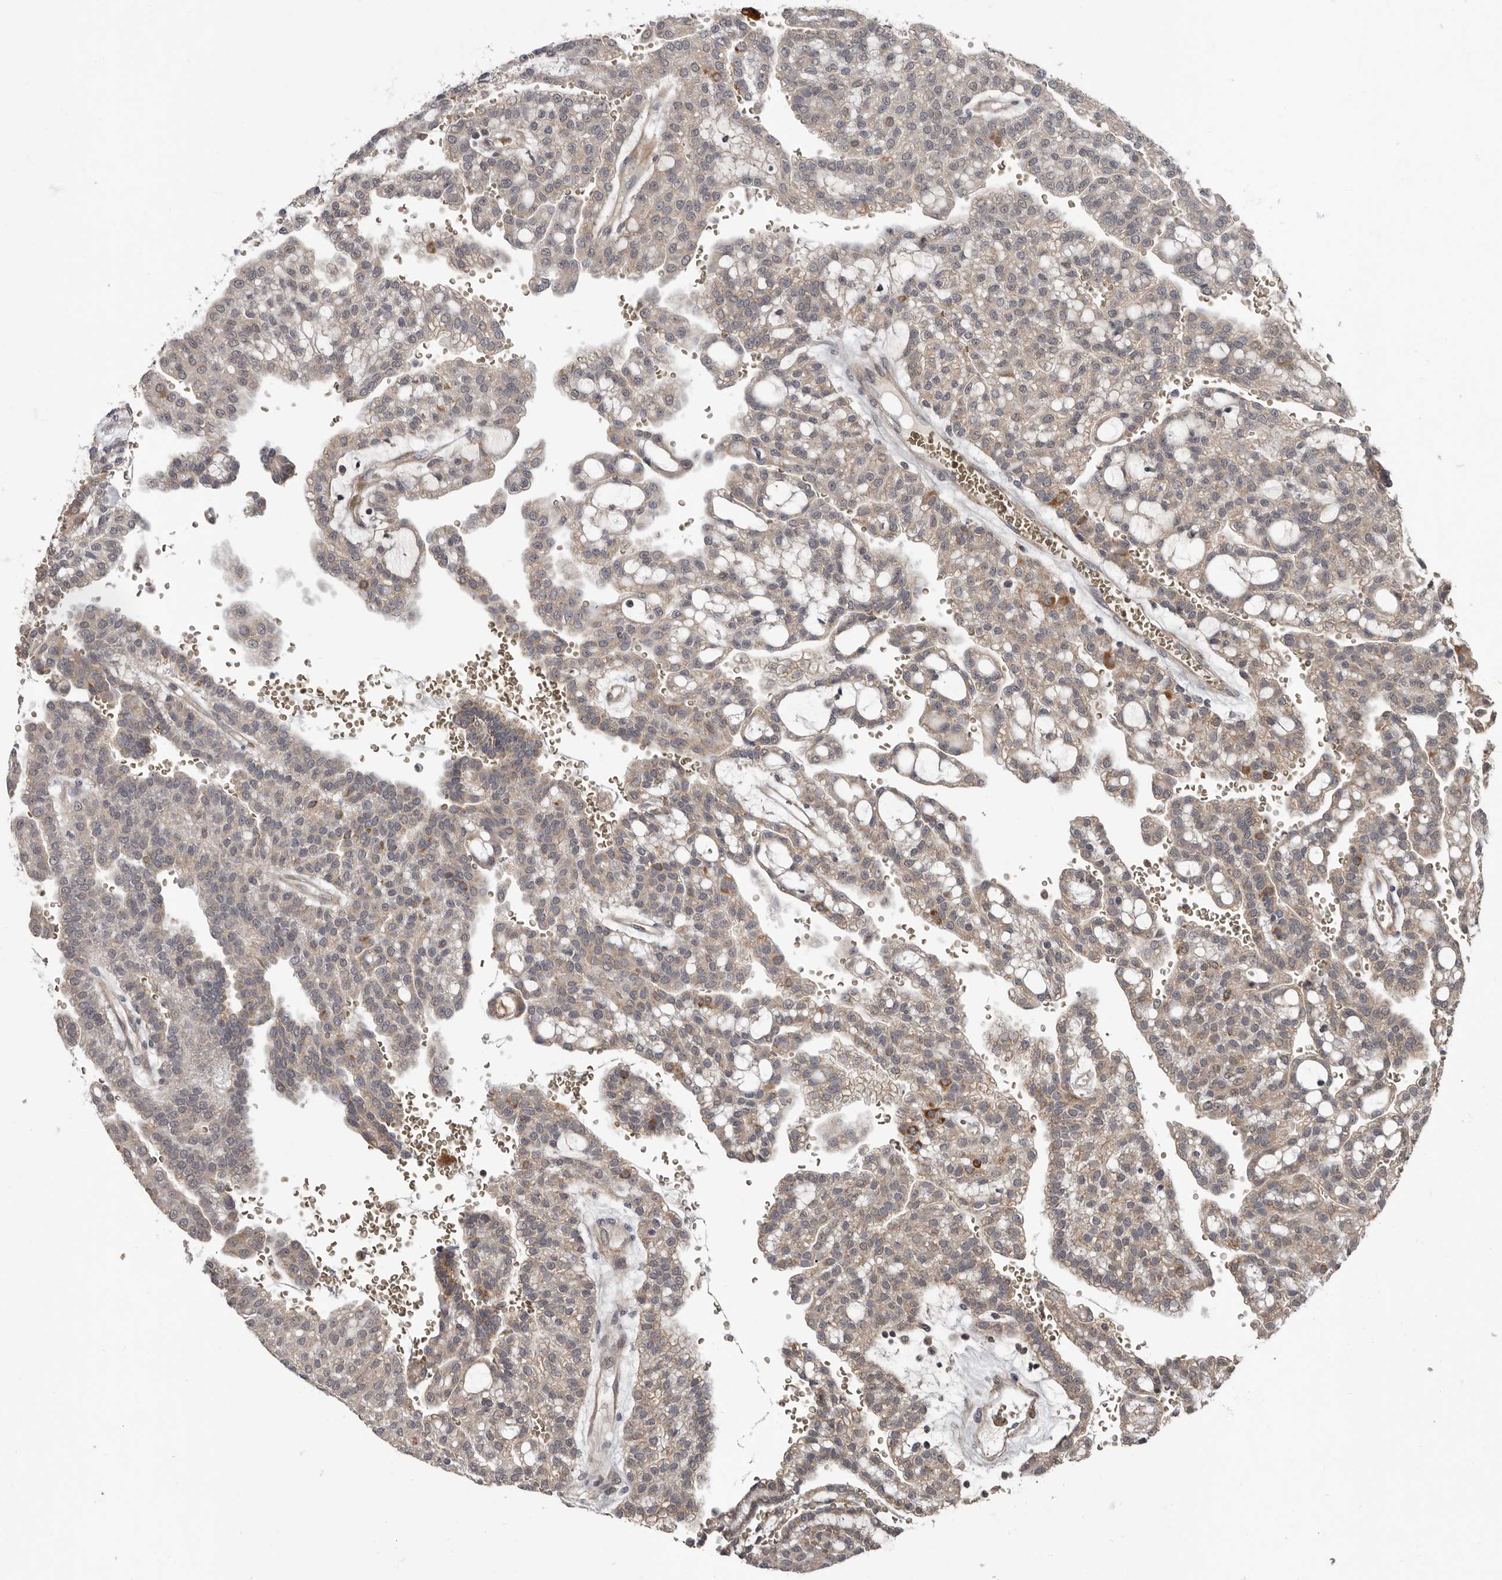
{"staining": {"intensity": "weak", "quantity": ">75%", "location": "cytoplasmic/membranous"}, "tissue": "renal cancer", "cell_type": "Tumor cells", "image_type": "cancer", "snomed": [{"axis": "morphology", "description": "Adenocarcinoma, NOS"}, {"axis": "topography", "description": "Kidney"}], "caption": "Immunohistochemistry (IHC) micrograph of human adenocarcinoma (renal) stained for a protein (brown), which reveals low levels of weak cytoplasmic/membranous staining in about >75% of tumor cells.", "gene": "FGFR4", "patient": {"sex": "male", "age": 63}}